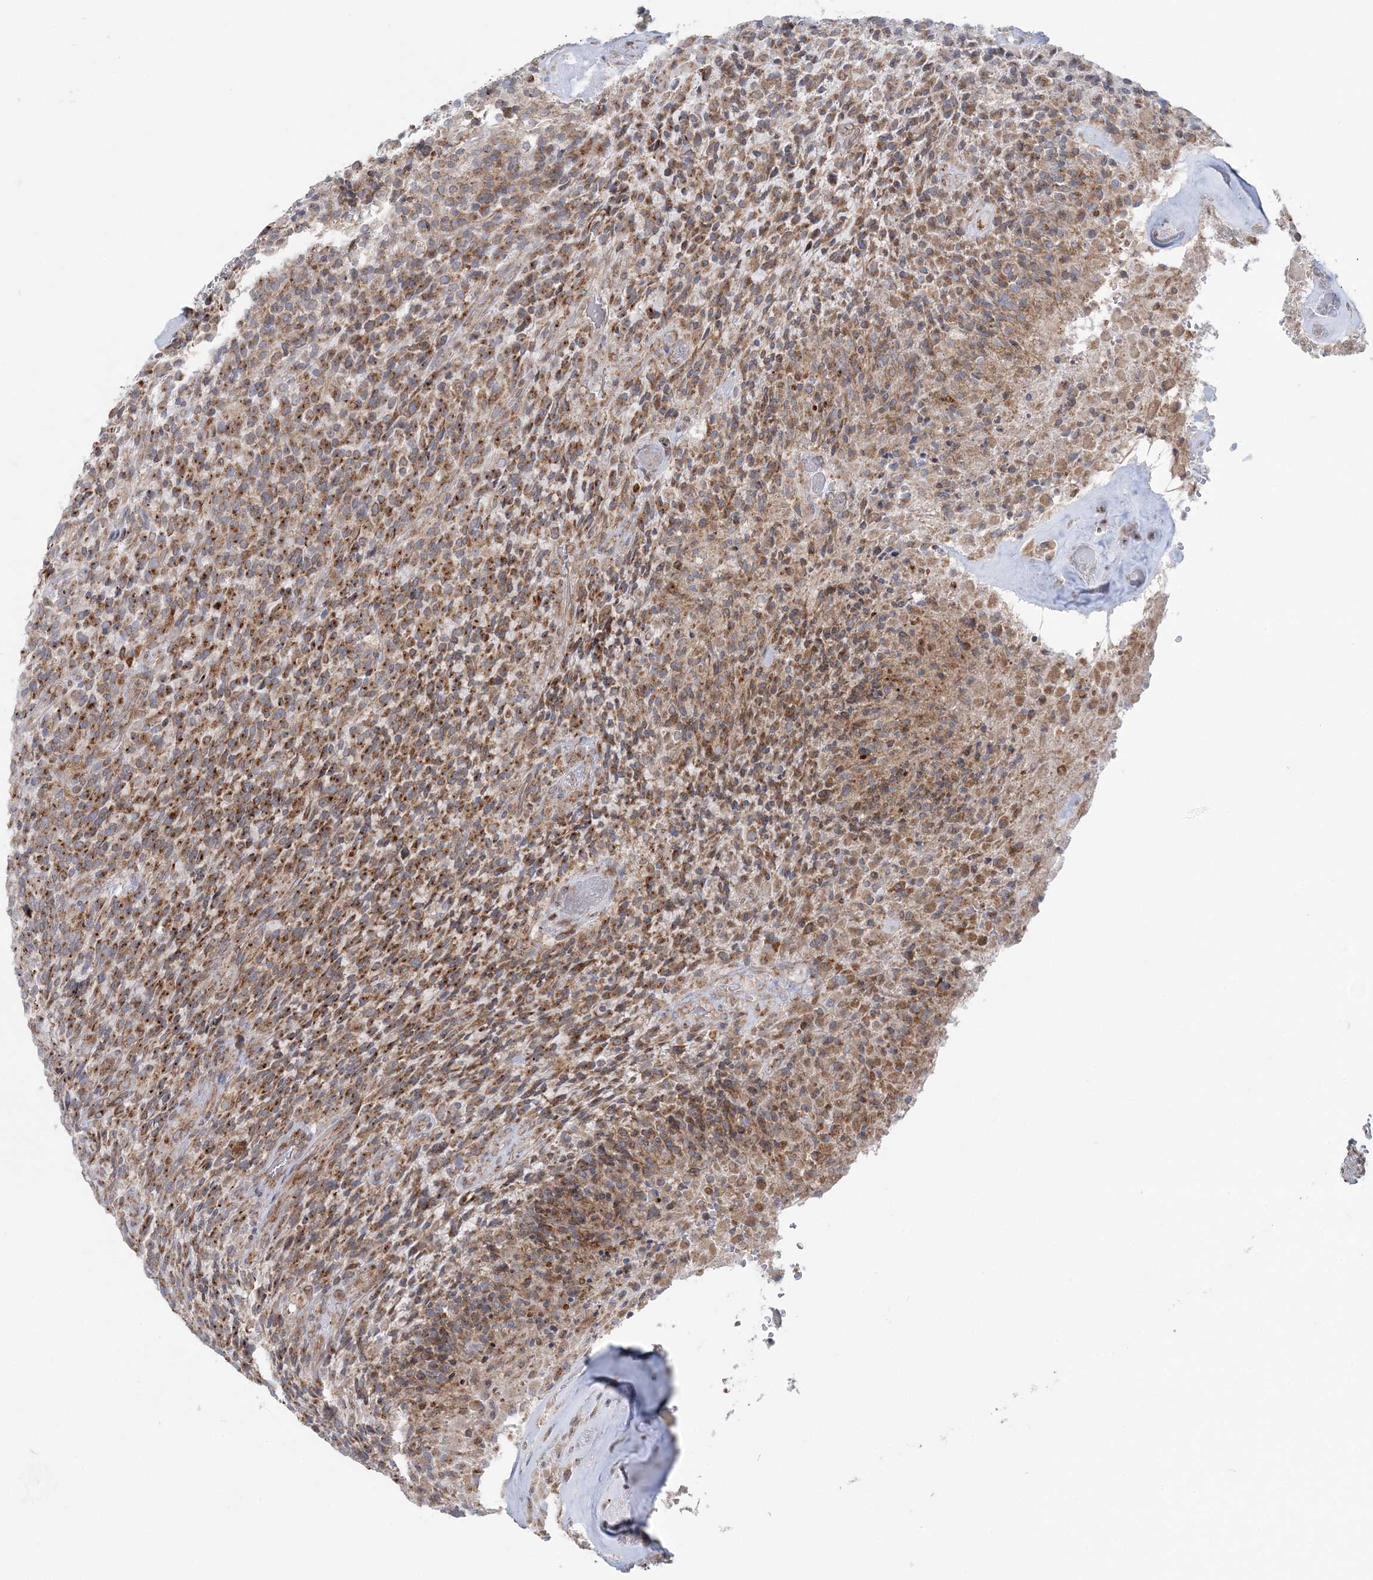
{"staining": {"intensity": "moderate", "quantity": ">75%", "location": "cytoplasmic/membranous"}, "tissue": "glioma", "cell_type": "Tumor cells", "image_type": "cancer", "snomed": [{"axis": "morphology", "description": "Glioma, malignant, High grade"}, {"axis": "topography", "description": "Brain"}], "caption": "The histopathology image demonstrates immunohistochemical staining of glioma. There is moderate cytoplasmic/membranous expression is present in about >75% of tumor cells. Using DAB (brown) and hematoxylin (blue) stains, captured at high magnification using brightfield microscopy.", "gene": "TMED10", "patient": {"sex": "male", "age": 71}}